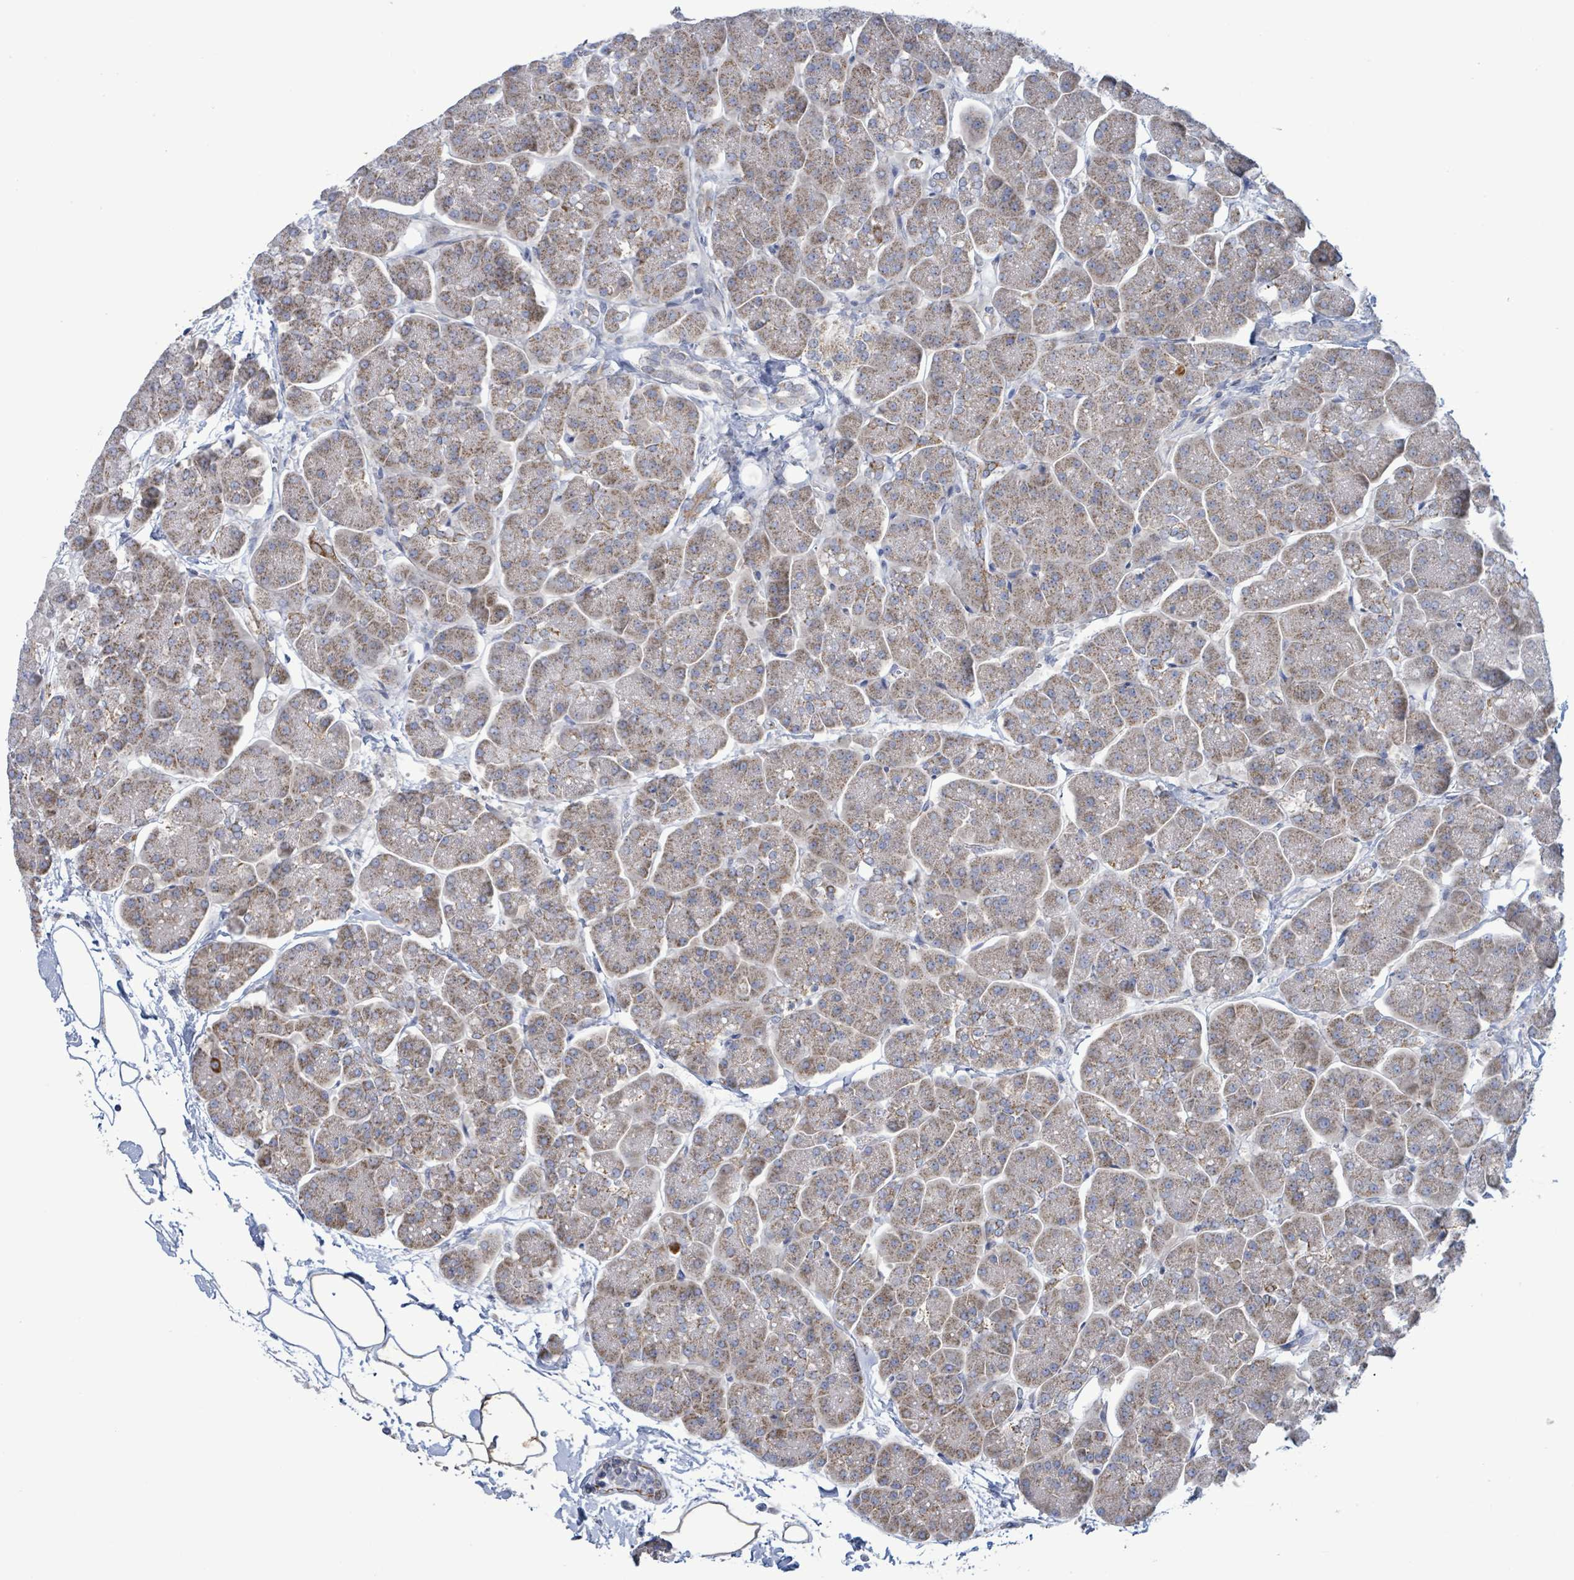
{"staining": {"intensity": "moderate", "quantity": ">75%", "location": "cytoplasmic/membranous"}, "tissue": "pancreas", "cell_type": "Exocrine glandular cells", "image_type": "normal", "snomed": [{"axis": "morphology", "description": "Normal tissue, NOS"}, {"axis": "topography", "description": "Pancreas"}, {"axis": "topography", "description": "Peripheral nerve tissue"}], "caption": "Immunohistochemistry (IHC) image of normal human pancreas stained for a protein (brown), which exhibits medium levels of moderate cytoplasmic/membranous positivity in approximately >75% of exocrine glandular cells.", "gene": "ALG12", "patient": {"sex": "male", "age": 54}}